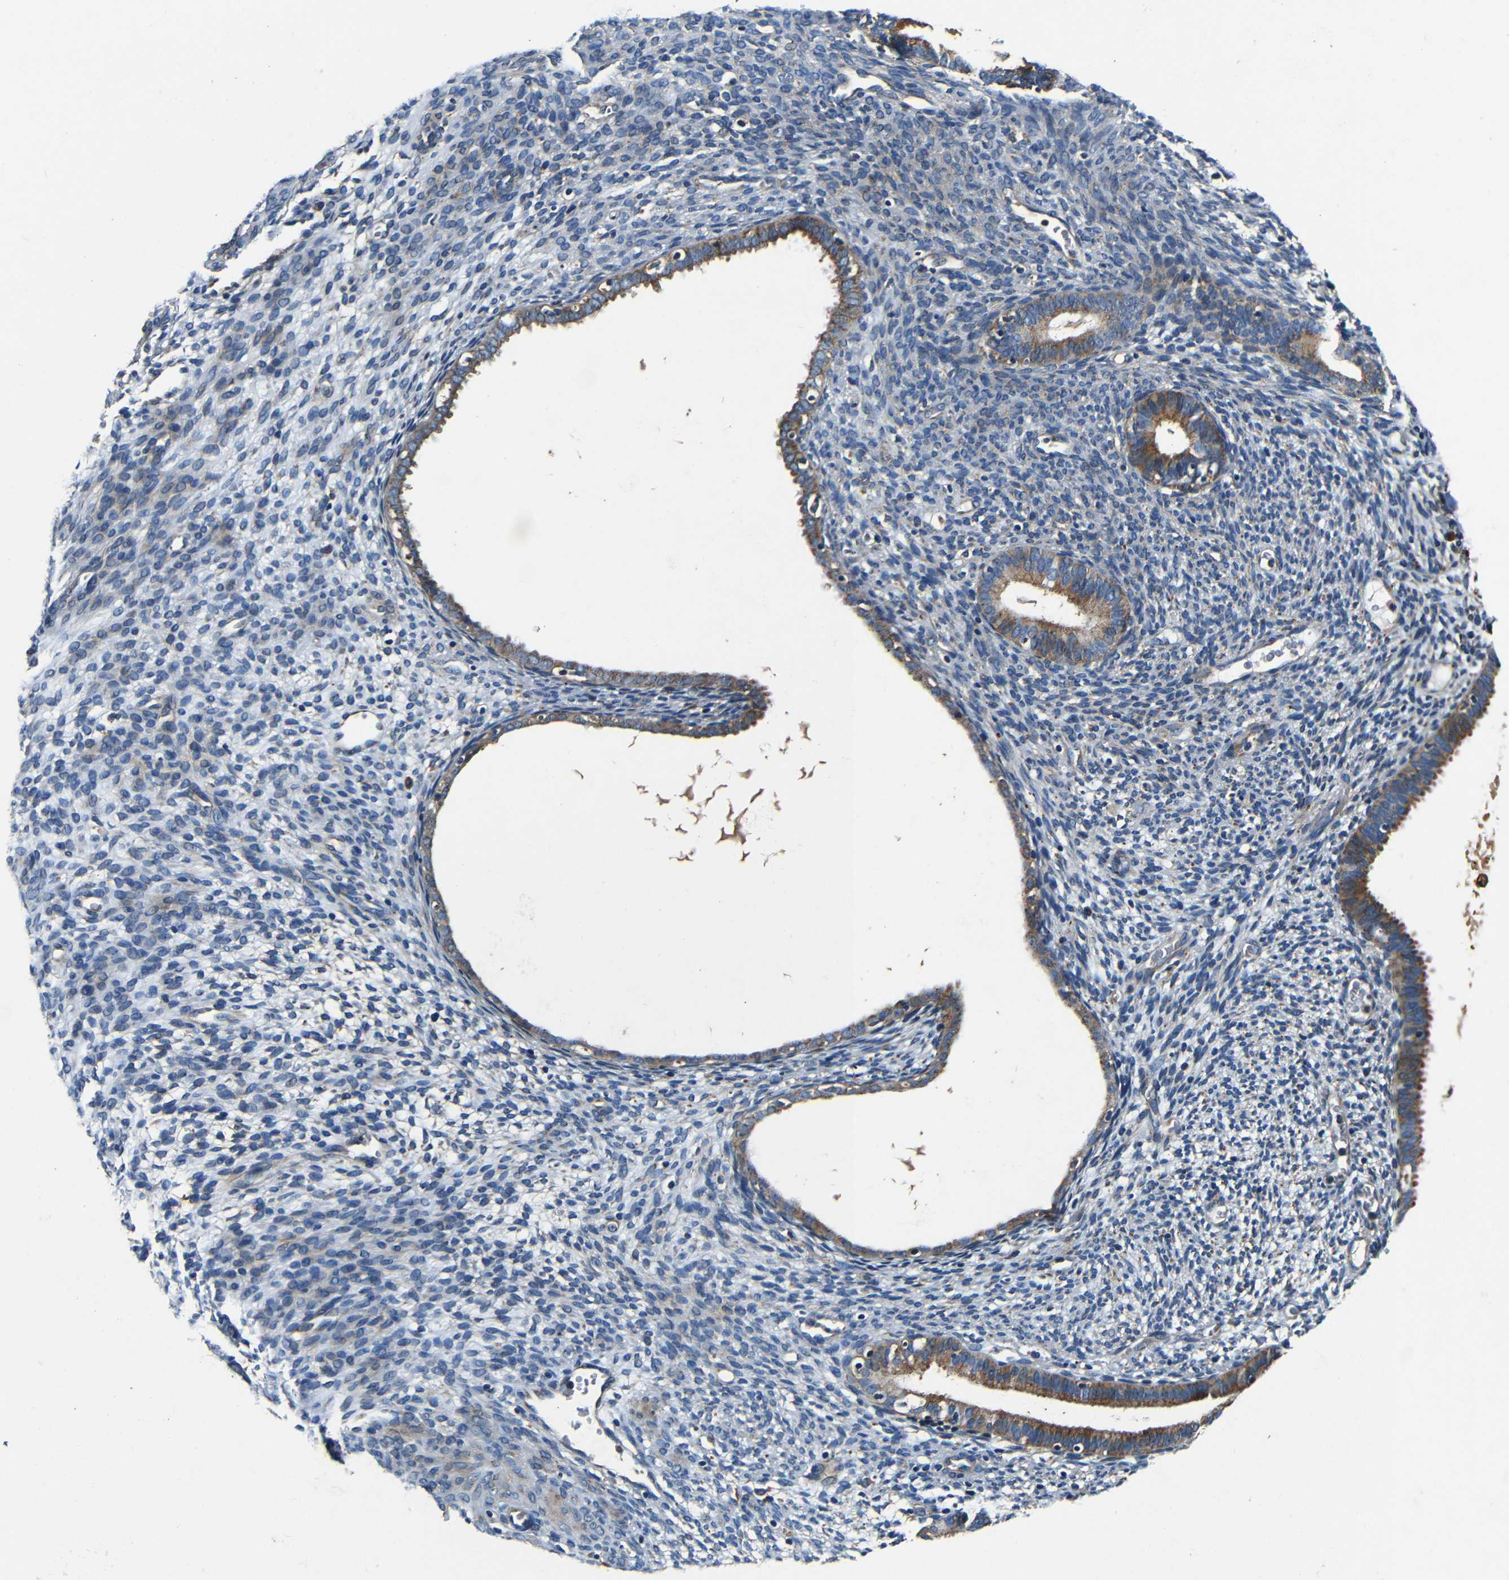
{"staining": {"intensity": "weak", "quantity": "<25%", "location": "cytoplasmic/membranous"}, "tissue": "endometrium", "cell_type": "Cells in endometrial stroma", "image_type": "normal", "snomed": [{"axis": "morphology", "description": "Normal tissue, NOS"}, {"axis": "morphology", "description": "Atrophy, NOS"}, {"axis": "topography", "description": "Uterus"}, {"axis": "topography", "description": "Endometrium"}], "caption": "DAB (3,3'-diaminobenzidine) immunohistochemical staining of normal endometrium displays no significant expression in cells in endometrial stroma.", "gene": "MTX1", "patient": {"sex": "female", "age": 68}}